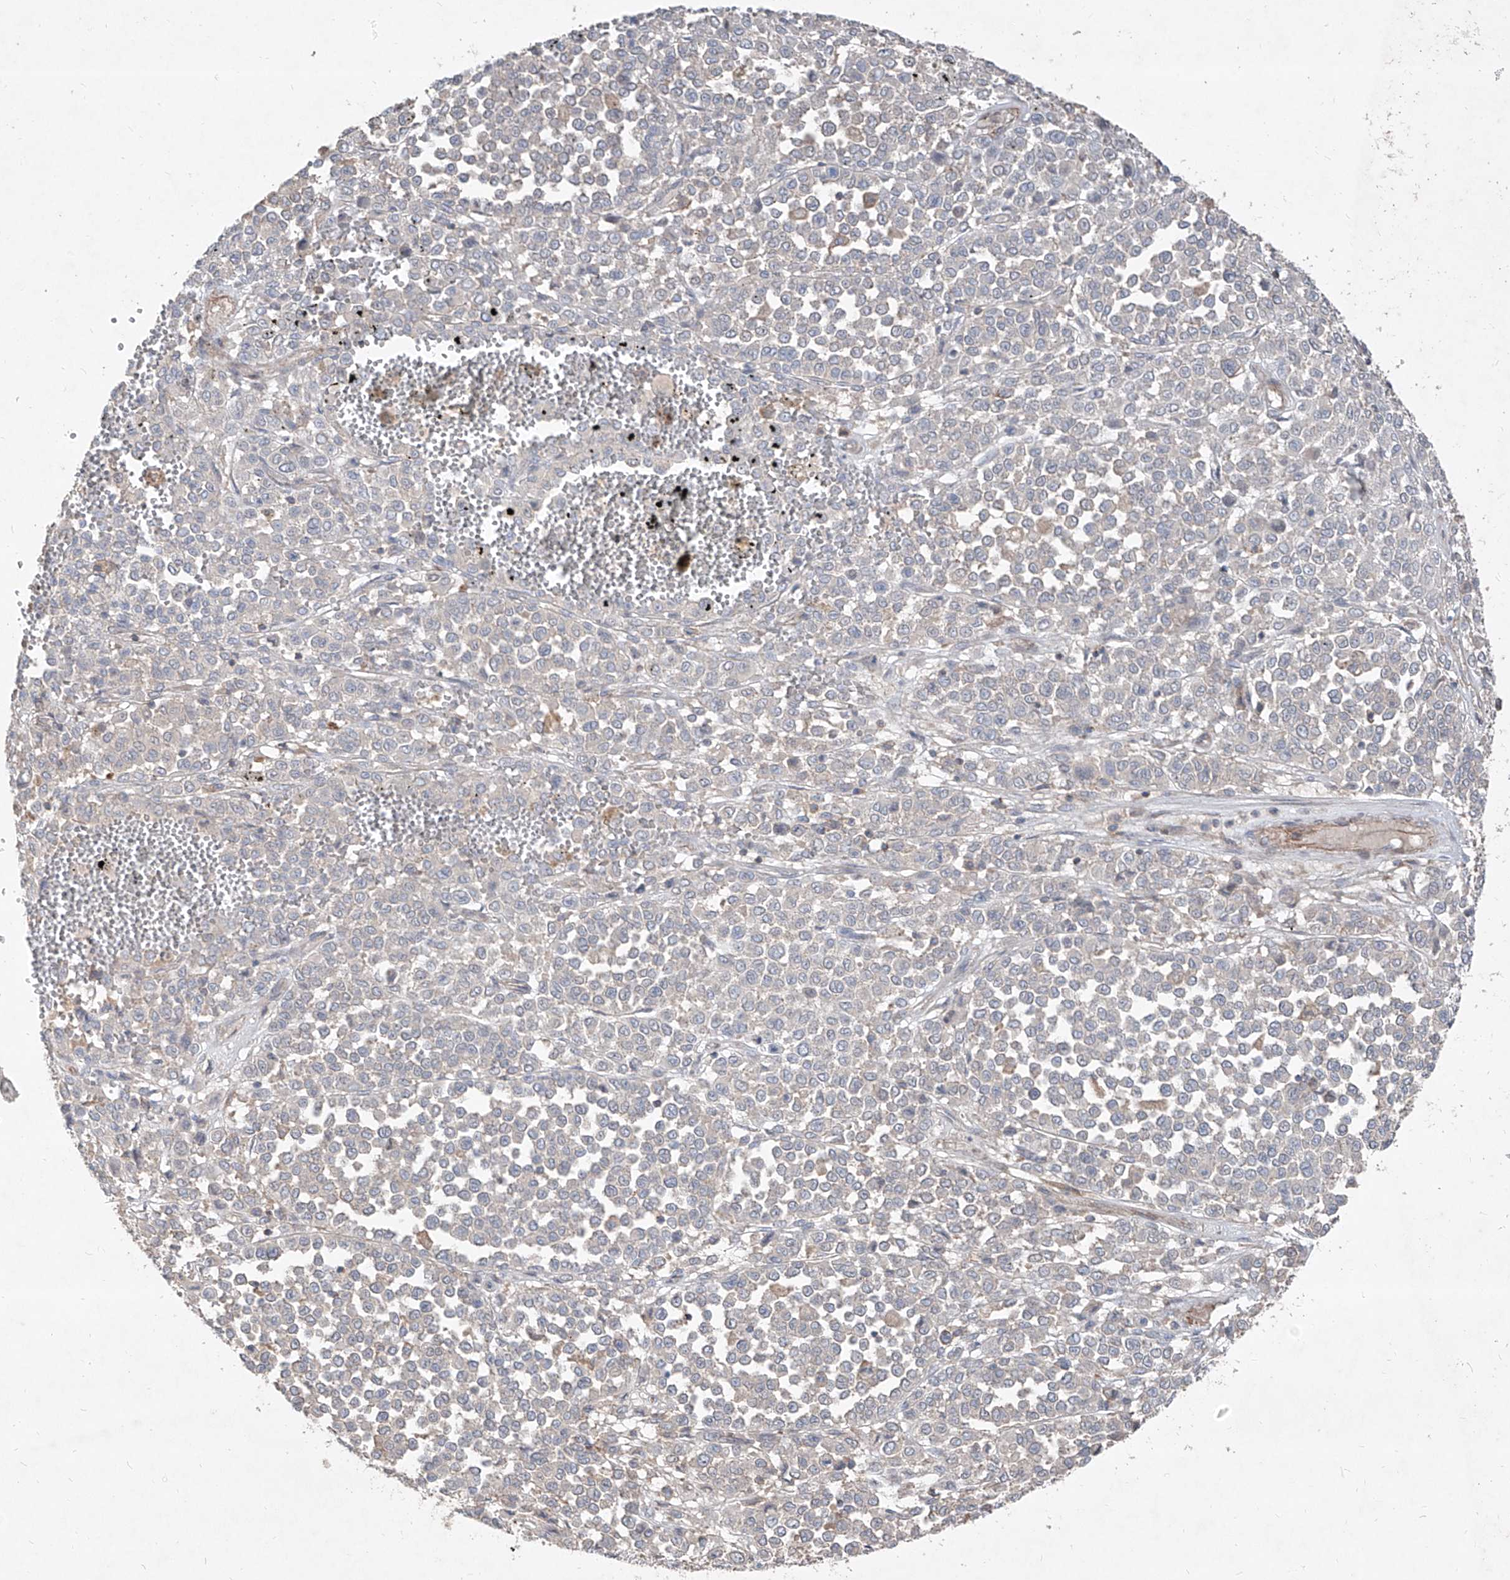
{"staining": {"intensity": "negative", "quantity": "none", "location": "none"}, "tissue": "melanoma", "cell_type": "Tumor cells", "image_type": "cancer", "snomed": [{"axis": "morphology", "description": "Malignant melanoma, Metastatic site"}, {"axis": "topography", "description": "Pancreas"}], "caption": "Tumor cells show no significant protein positivity in malignant melanoma (metastatic site).", "gene": "UFD1", "patient": {"sex": "female", "age": 30}}